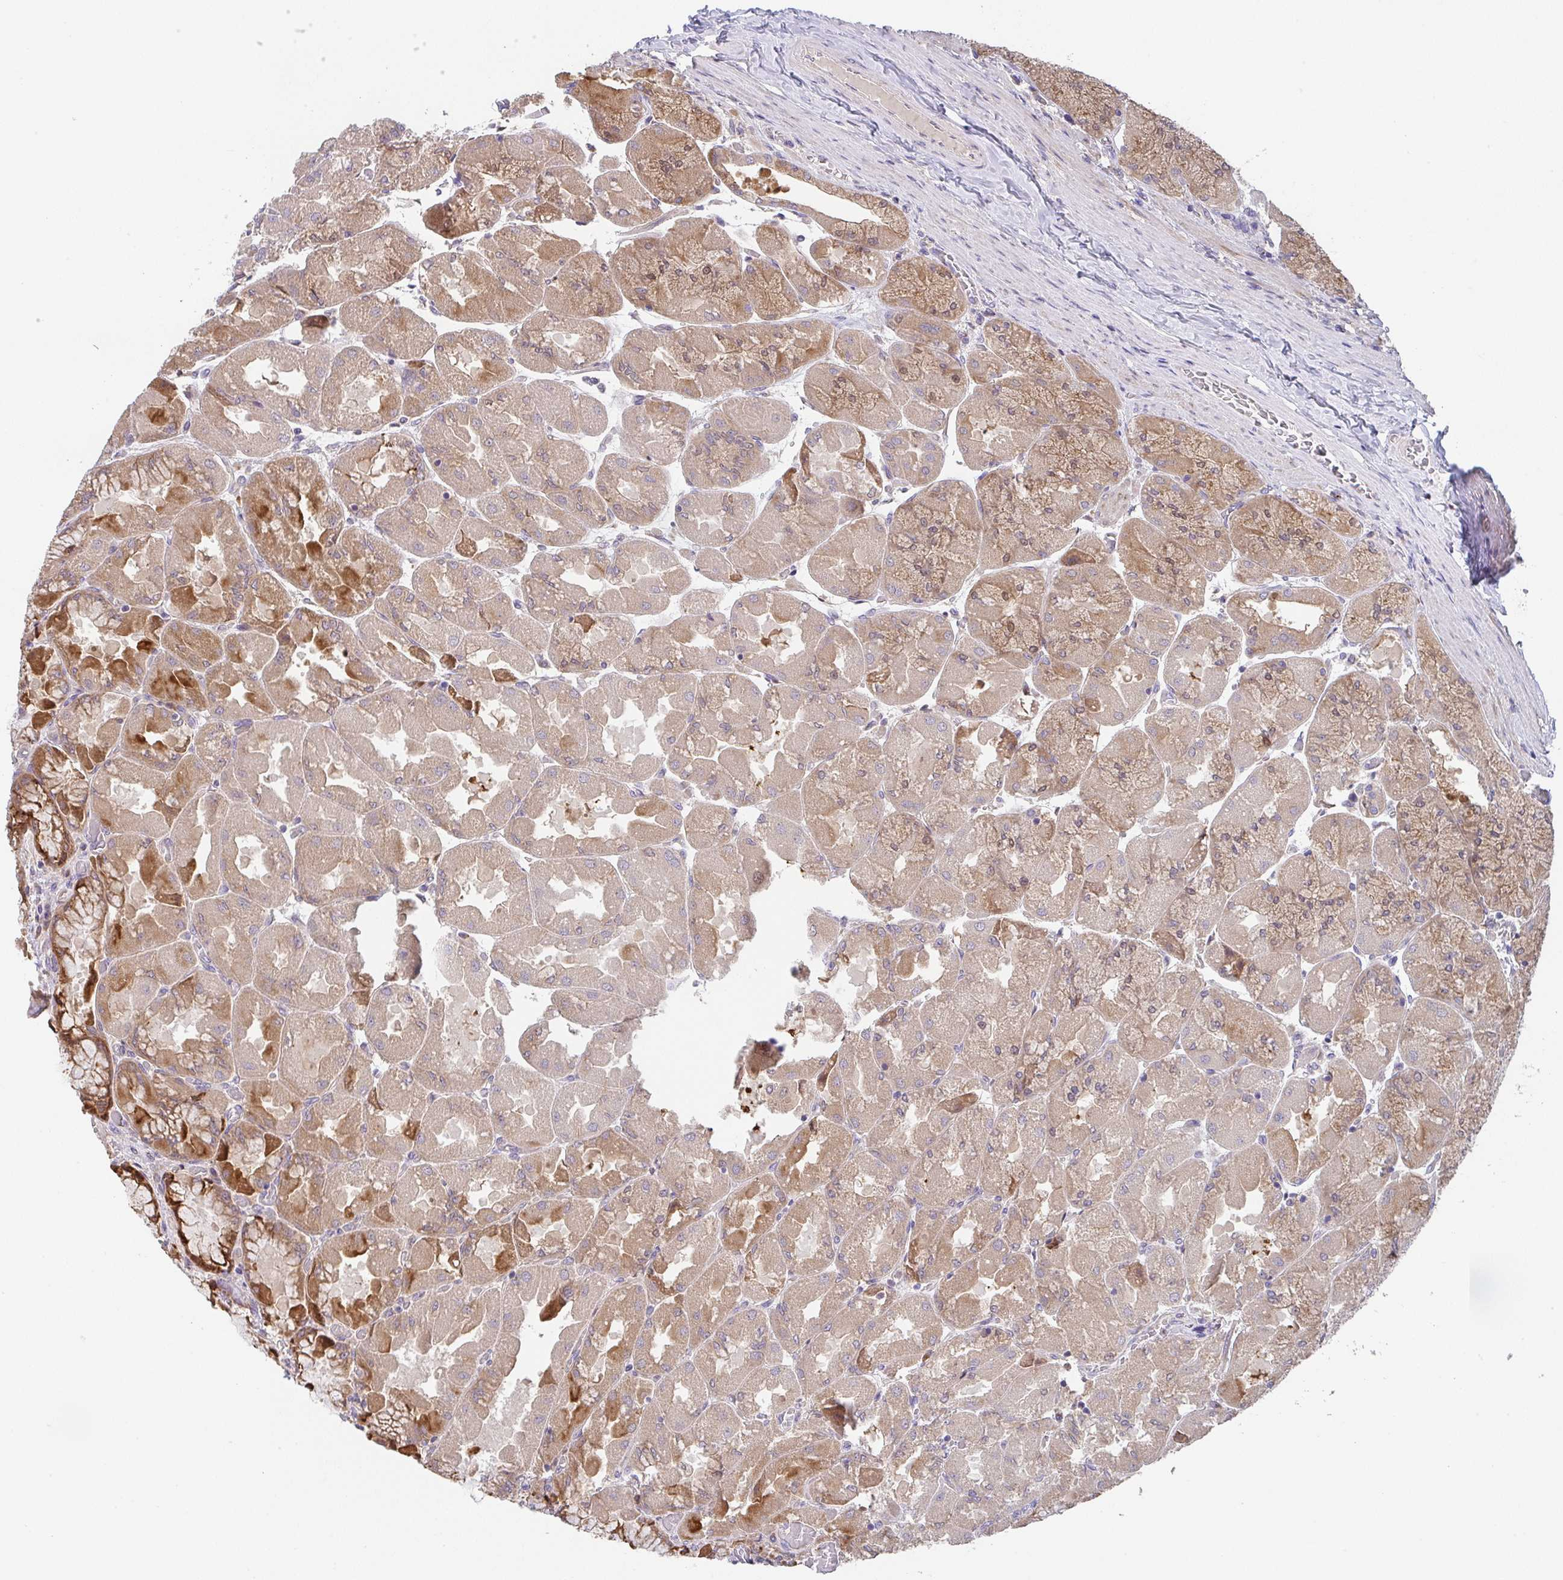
{"staining": {"intensity": "moderate", "quantity": ">75%", "location": "cytoplasmic/membranous"}, "tissue": "stomach", "cell_type": "Glandular cells", "image_type": "normal", "snomed": [{"axis": "morphology", "description": "Normal tissue, NOS"}, {"axis": "topography", "description": "Stomach"}], "caption": "Stomach was stained to show a protein in brown. There is medium levels of moderate cytoplasmic/membranous positivity in about >75% of glandular cells. (DAB (3,3'-diaminobenzidine) IHC, brown staining for protein, blue staining for nuclei).", "gene": "TSPAN31", "patient": {"sex": "female", "age": 61}}